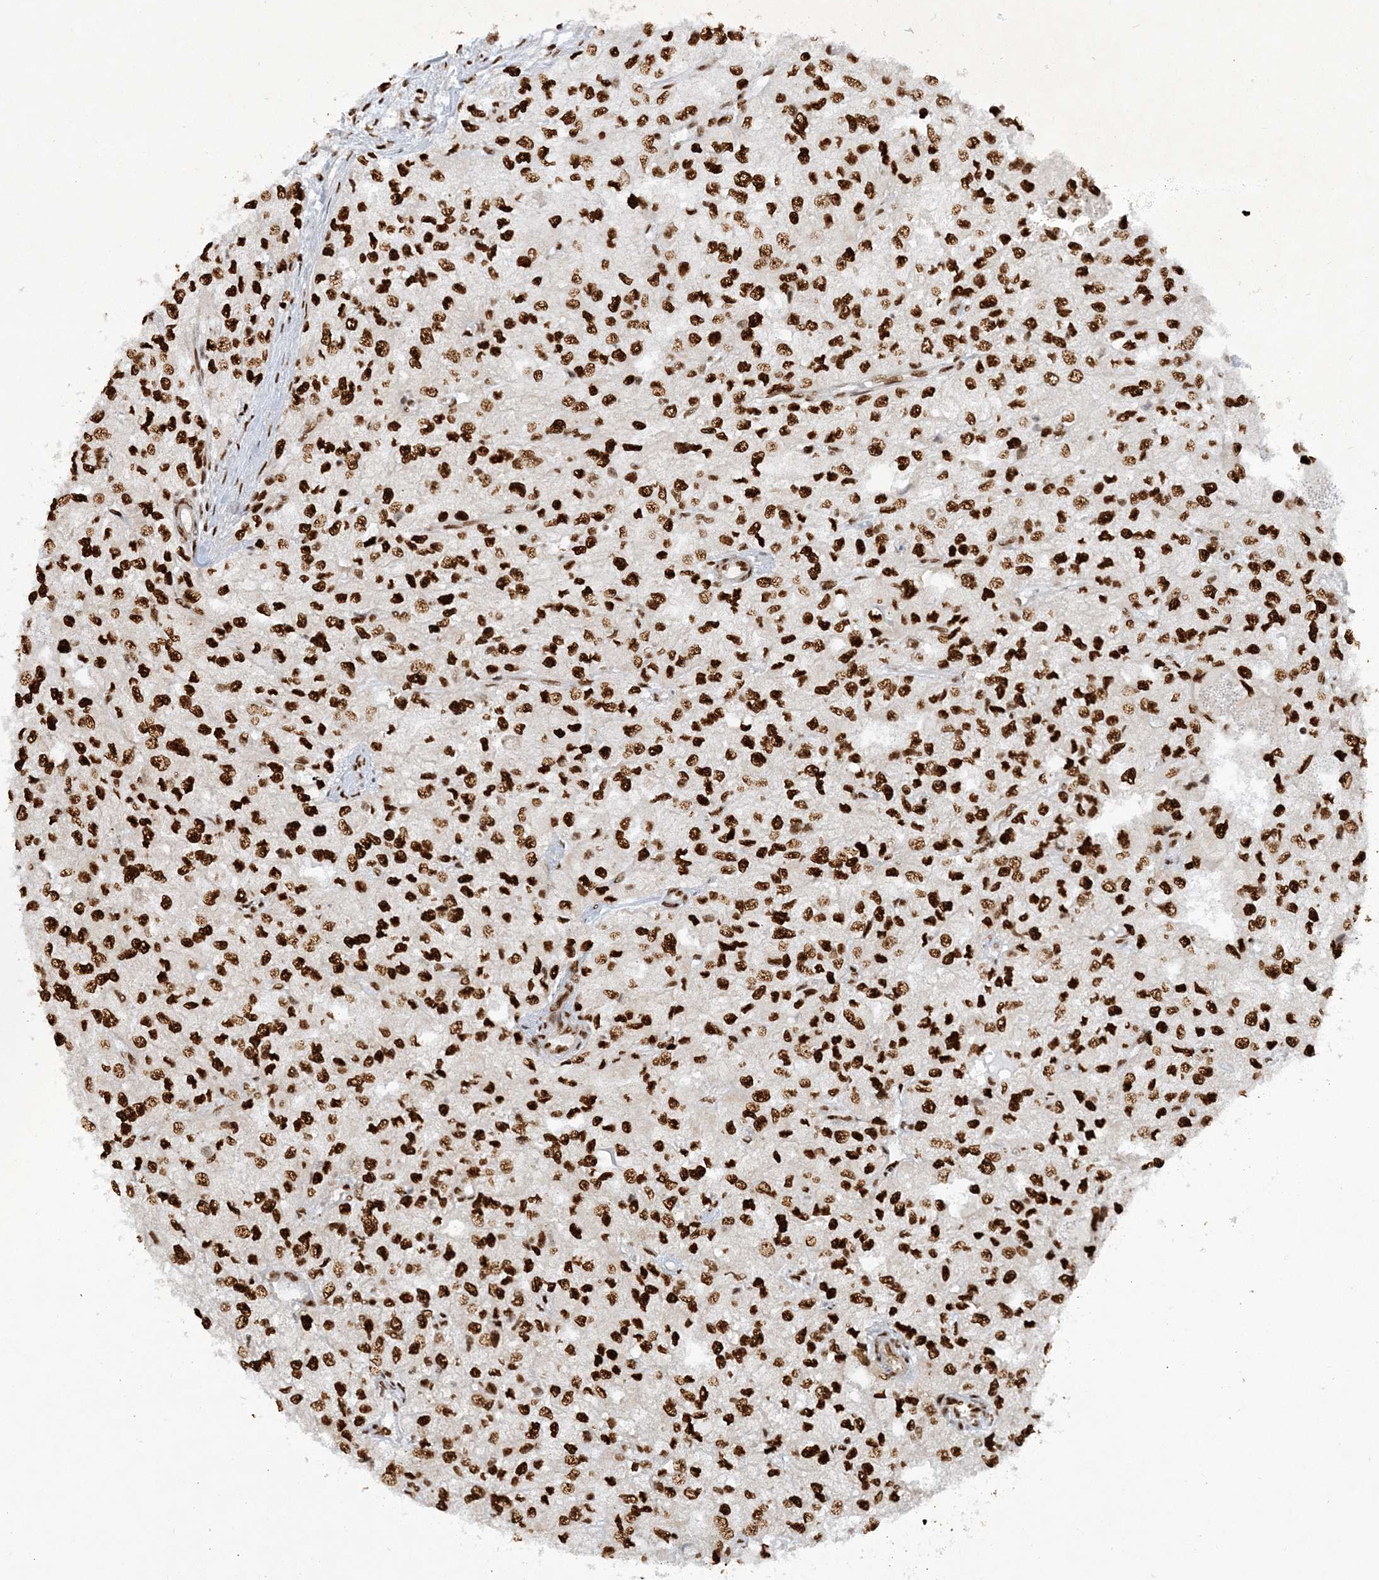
{"staining": {"intensity": "strong", "quantity": ">75%", "location": "nuclear"}, "tissue": "renal cancer", "cell_type": "Tumor cells", "image_type": "cancer", "snomed": [{"axis": "morphology", "description": "Adenocarcinoma, NOS"}, {"axis": "topography", "description": "Kidney"}], "caption": "High-power microscopy captured an IHC photomicrograph of renal cancer (adenocarcinoma), revealing strong nuclear staining in approximately >75% of tumor cells. The protein is stained brown, and the nuclei are stained in blue (DAB IHC with brightfield microscopy, high magnification).", "gene": "DELE1", "patient": {"sex": "female", "age": 54}}